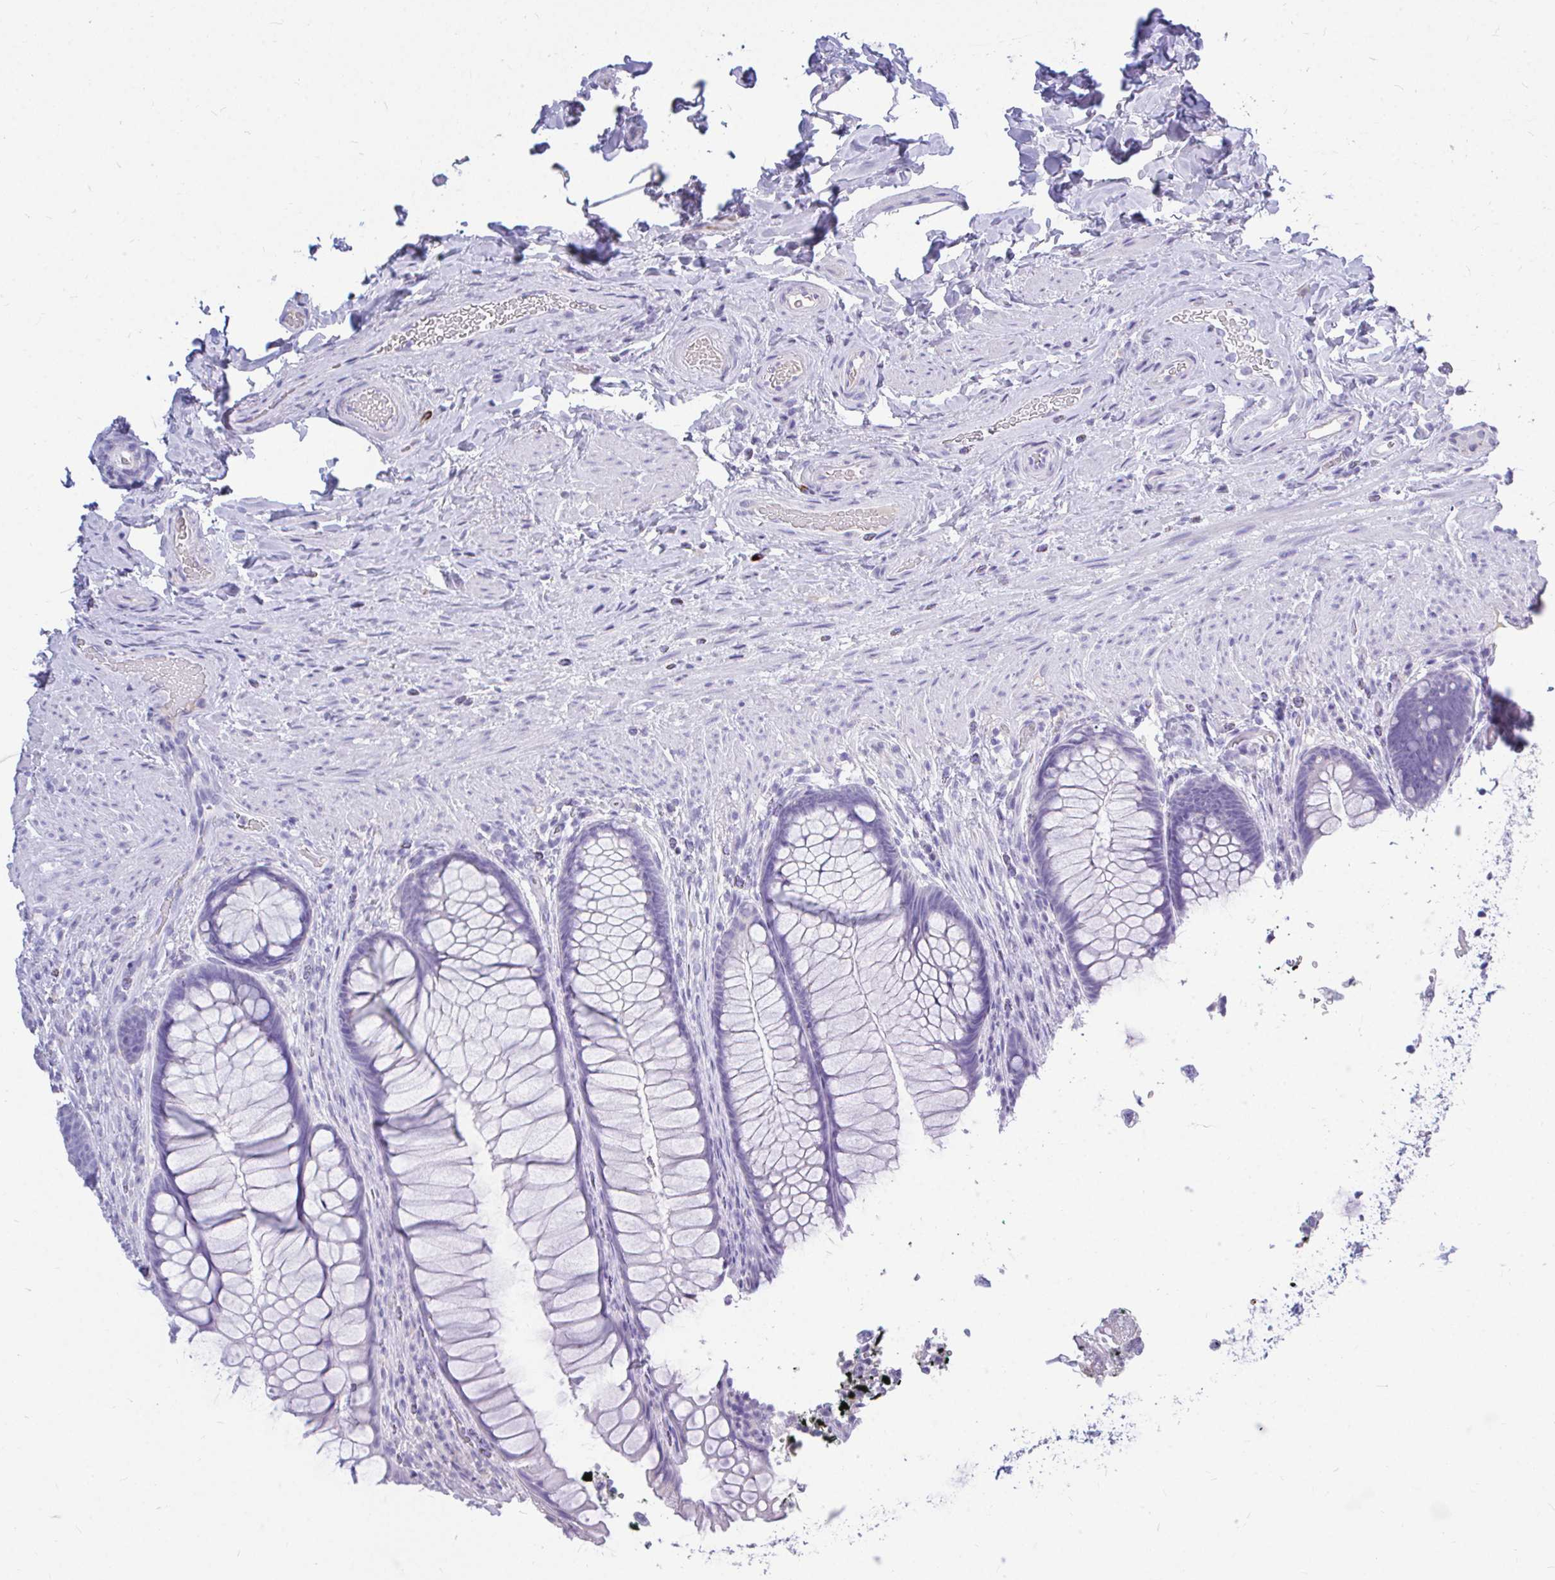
{"staining": {"intensity": "negative", "quantity": "none", "location": "none"}, "tissue": "rectum", "cell_type": "Glandular cells", "image_type": "normal", "snomed": [{"axis": "morphology", "description": "Normal tissue, NOS"}, {"axis": "topography", "description": "Rectum"}], "caption": "Immunohistochemistry of normal human rectum exhibits no staining in glandular cells. (DAB immunohistochemistry visualized using brightfield microscopy, high magnification).", "gene": "MAP1LC3A", "patient": {"sex": "male", "age": 53}}